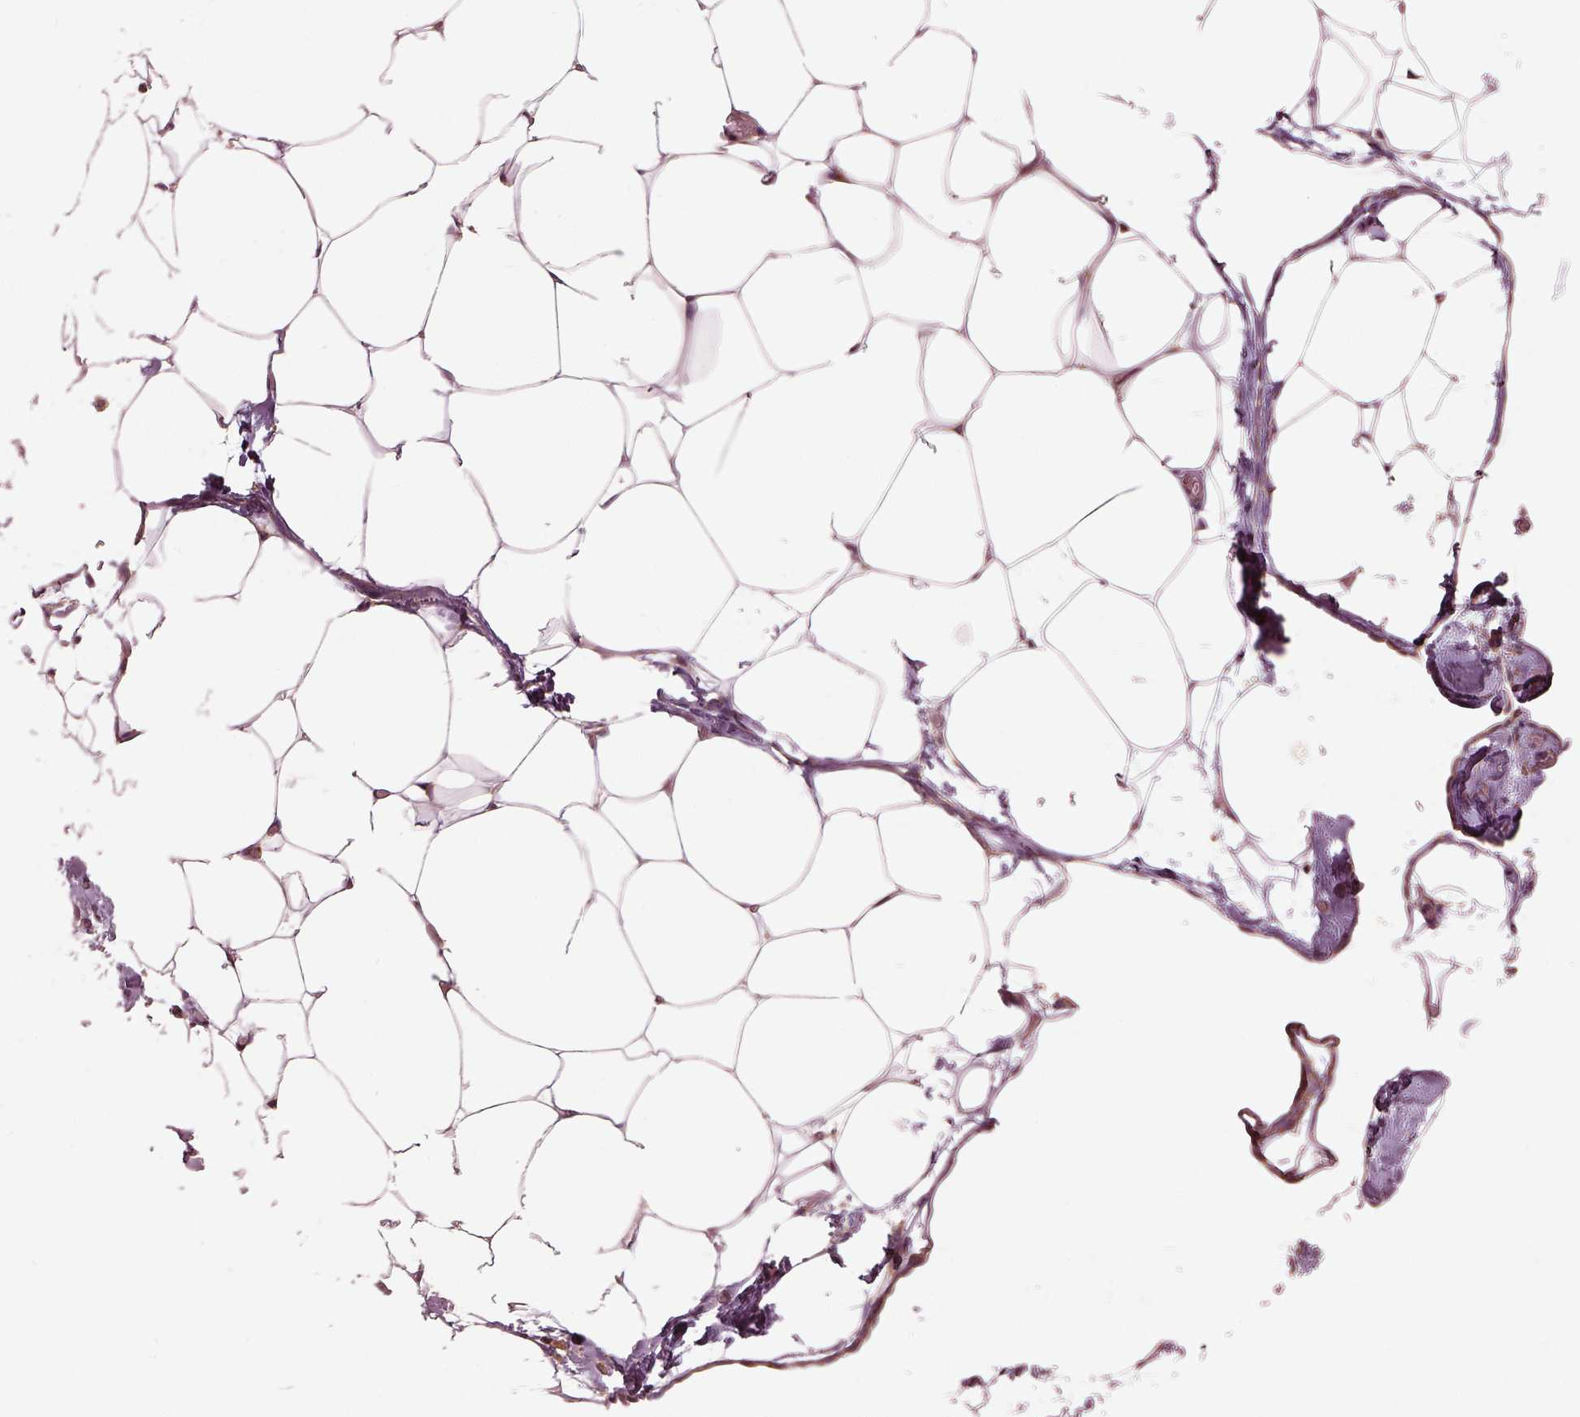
{"staining": {"intensity": "weak", "quantity": "<25%", "location": "cytoplasmic/membranous"}, "tissue": "adipose tissue", "cell_type": "Adipocytes", "image_type": "normal", "snomed": [{"axis": "morphology", "description": "Normal tissue, NOS"}, {"axis": "topography", "description": "Adipose tissue"}], "caption": "Adipocytes show no significant expression in normal adipose tissue. (IHC, brightfield microscopy, high magnification).", "gene": "LSM14A", "patient": {"sex": "male", "age": 57}}